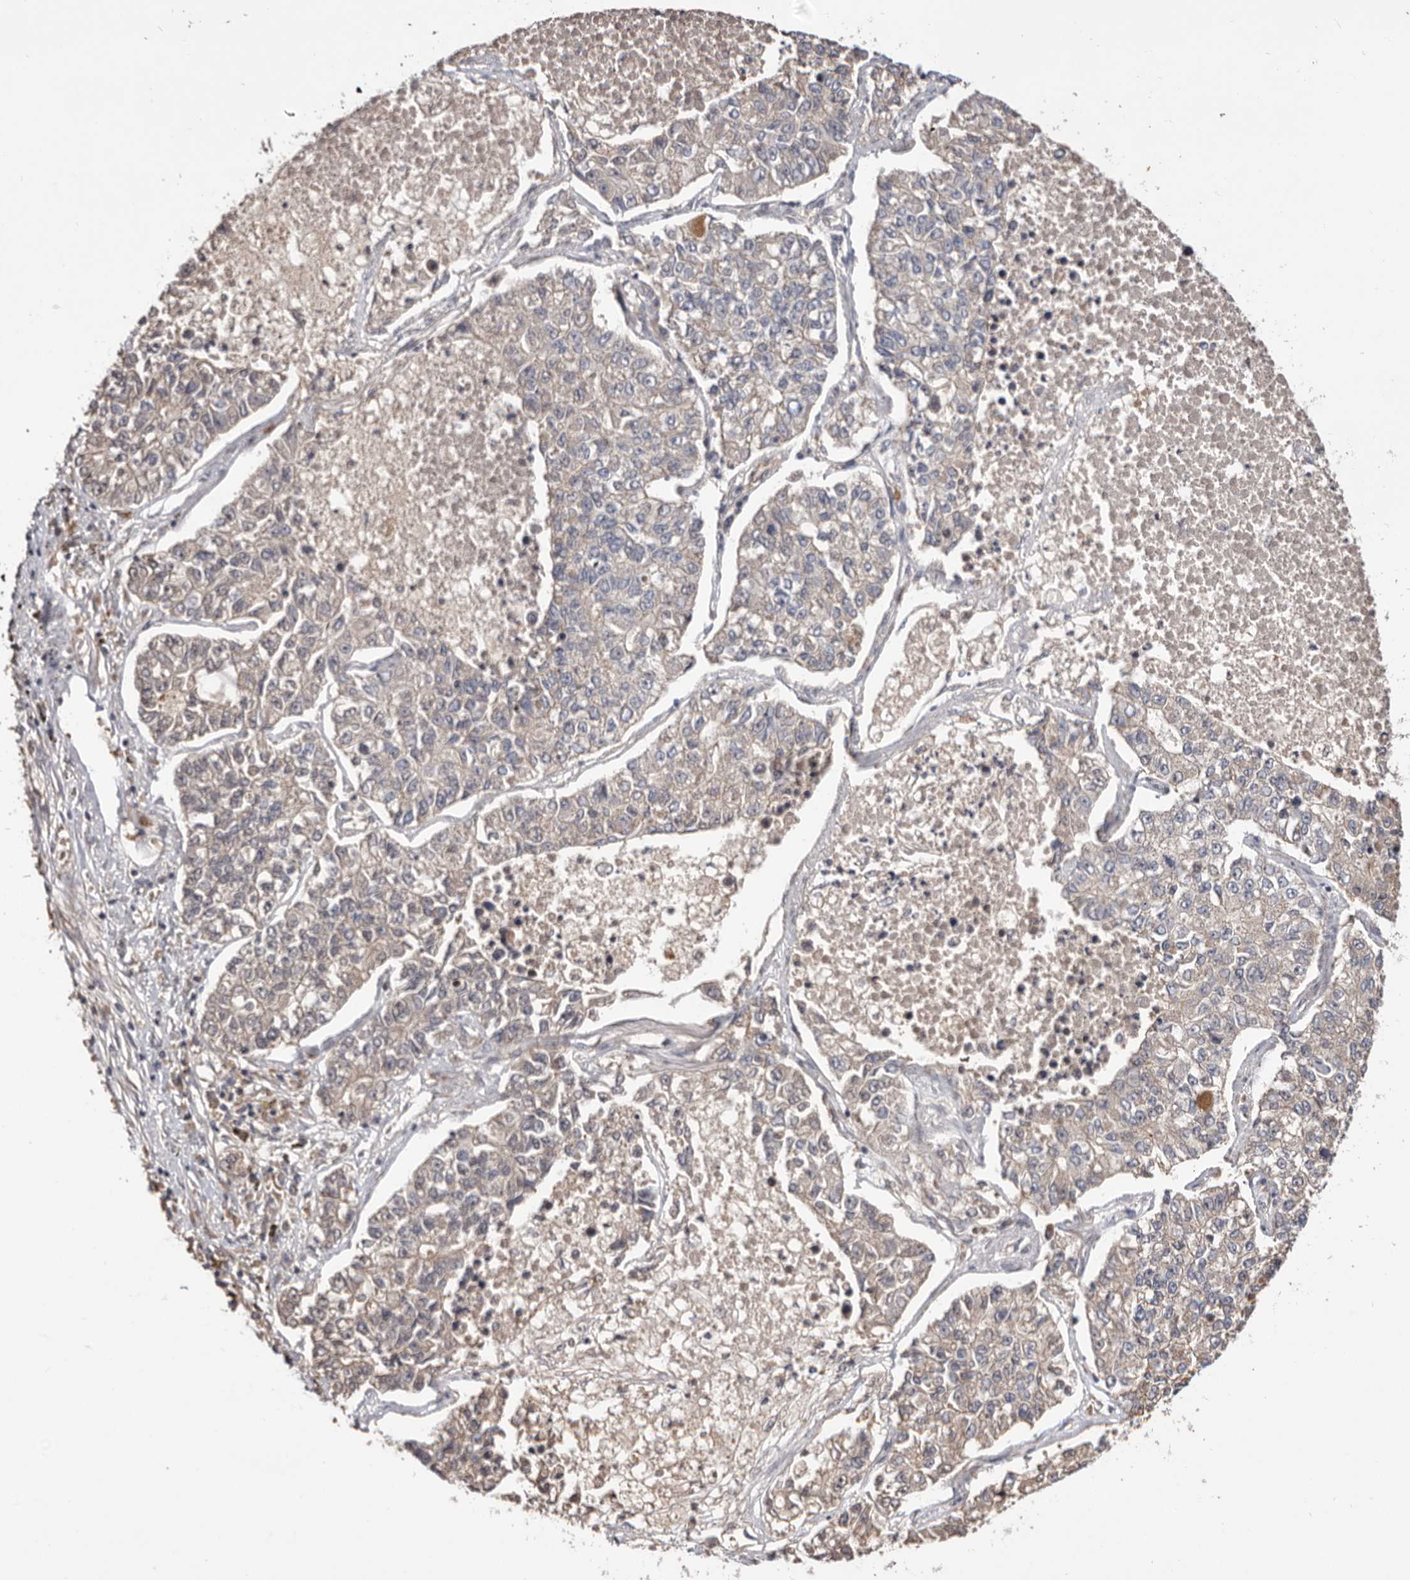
{"staining": {"intensity": "negative", "quantity": "none", "location": "none"}, "tissue": "lung cancer", "cell_type": "Tumor cells", "image_type": "cancer", "snomed": [{"axis": "morphology", "description": "Adenocarcinoma, NOS"}, {"axis": "topography", "description": "Lung"}], "caption": "Lung cancer was stained to show a protein in brown. There is no significant positivity in tumor cells. (DAB immunohistochemistry with hematoxylin counter stain).", "gene": "DOP1A", "patient": {"sex": "male", "age": 49}}